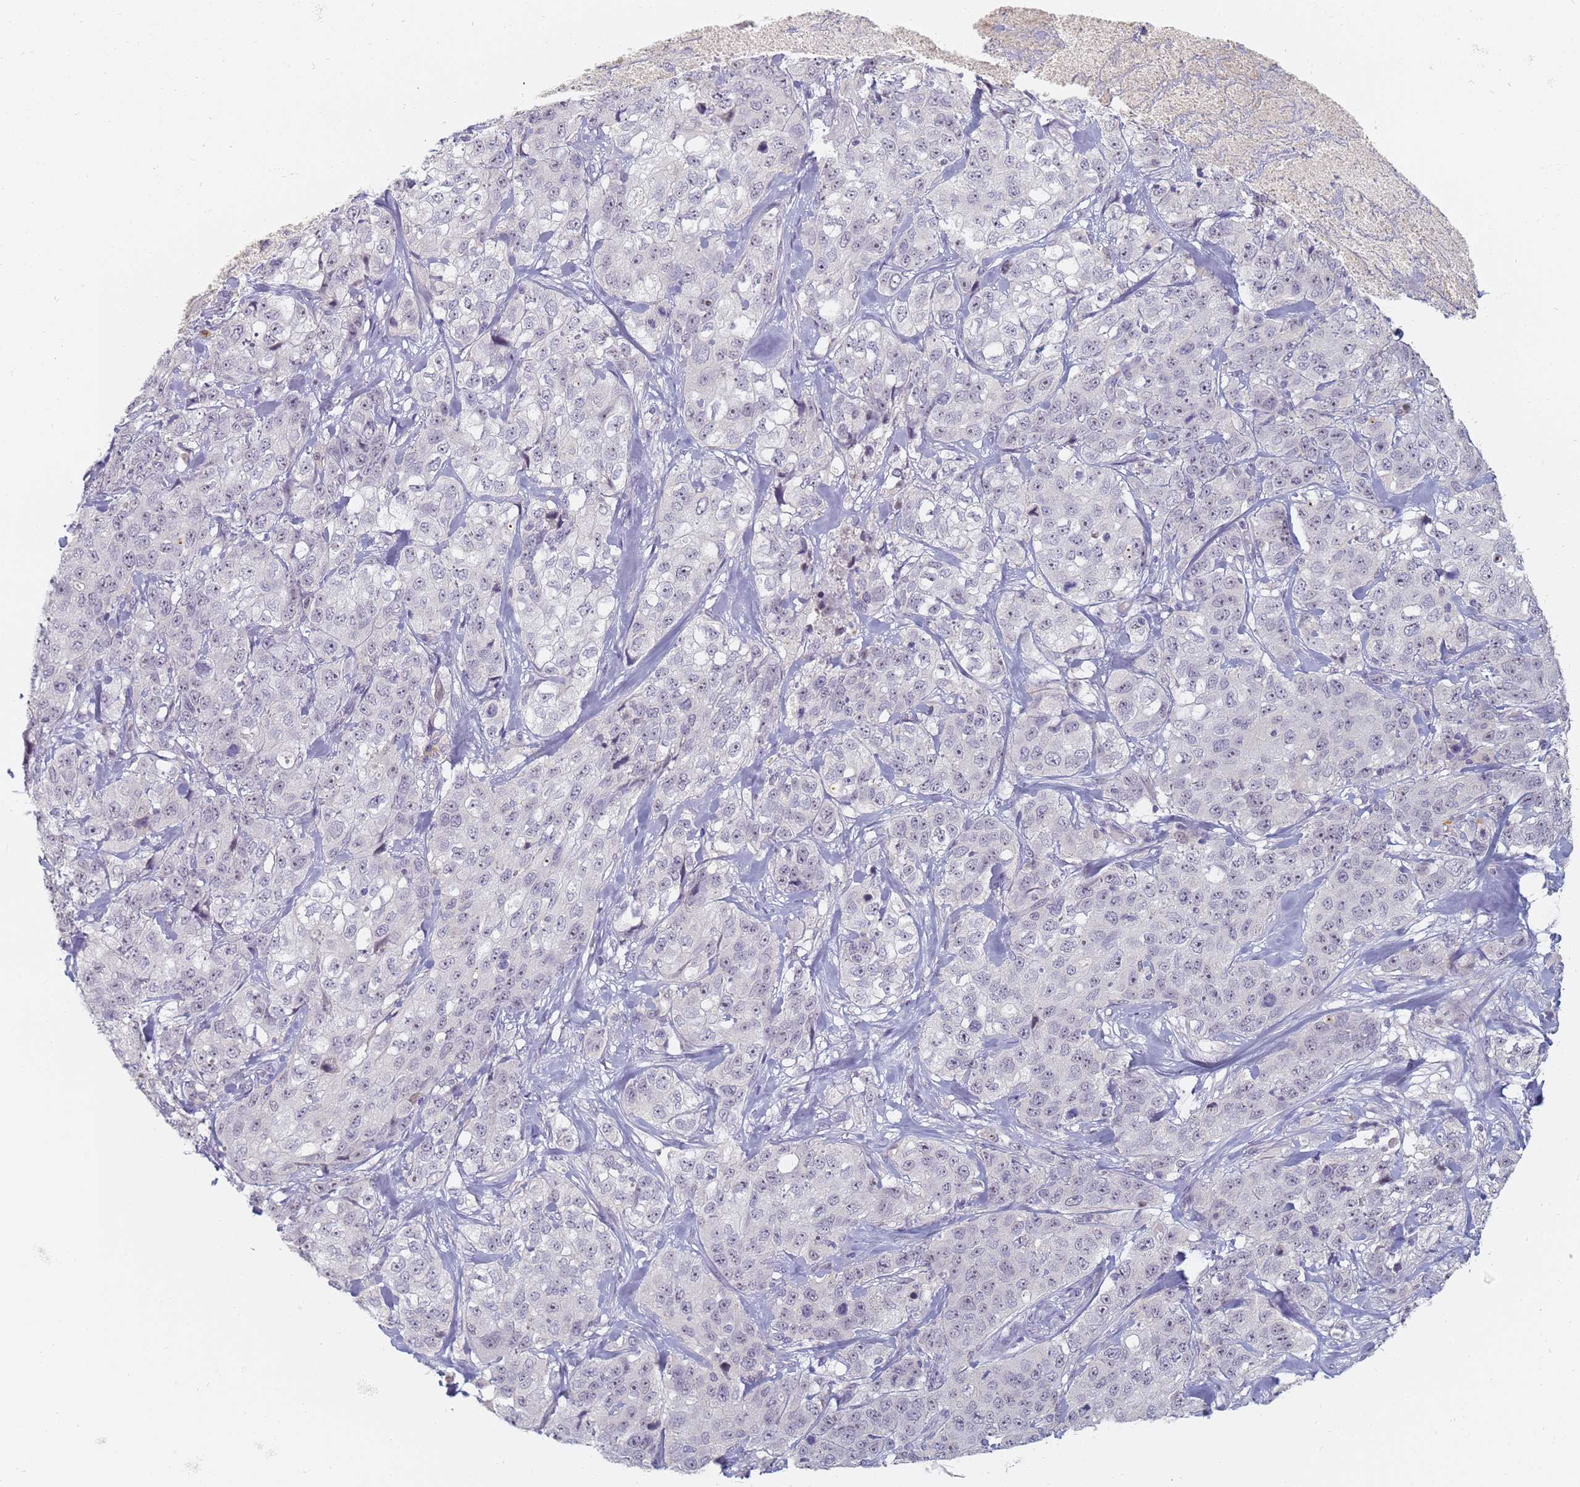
{"staining": {"intensity": "weak", "quantity": "<25%", "location": "cytoplasmic/membranous,nuclear"}, "tissue": "stomach cancer", "cell_type": "Tumor cells", "image_type": "cancer", "snomed": [{"axis": "morphology", "description": "Adenocarcinoma, NOS"}, {"axis": "topography", "description": "Stomach"}], "caption": "A high-resolution photomicrograph shows immunohistochemistry (IHC) staining of stomach adenocarcinoma, which reveals no significant expression in tumor cells.", "gene": "SLC38A9", "patient": {"sex": "male", "age": 48}}